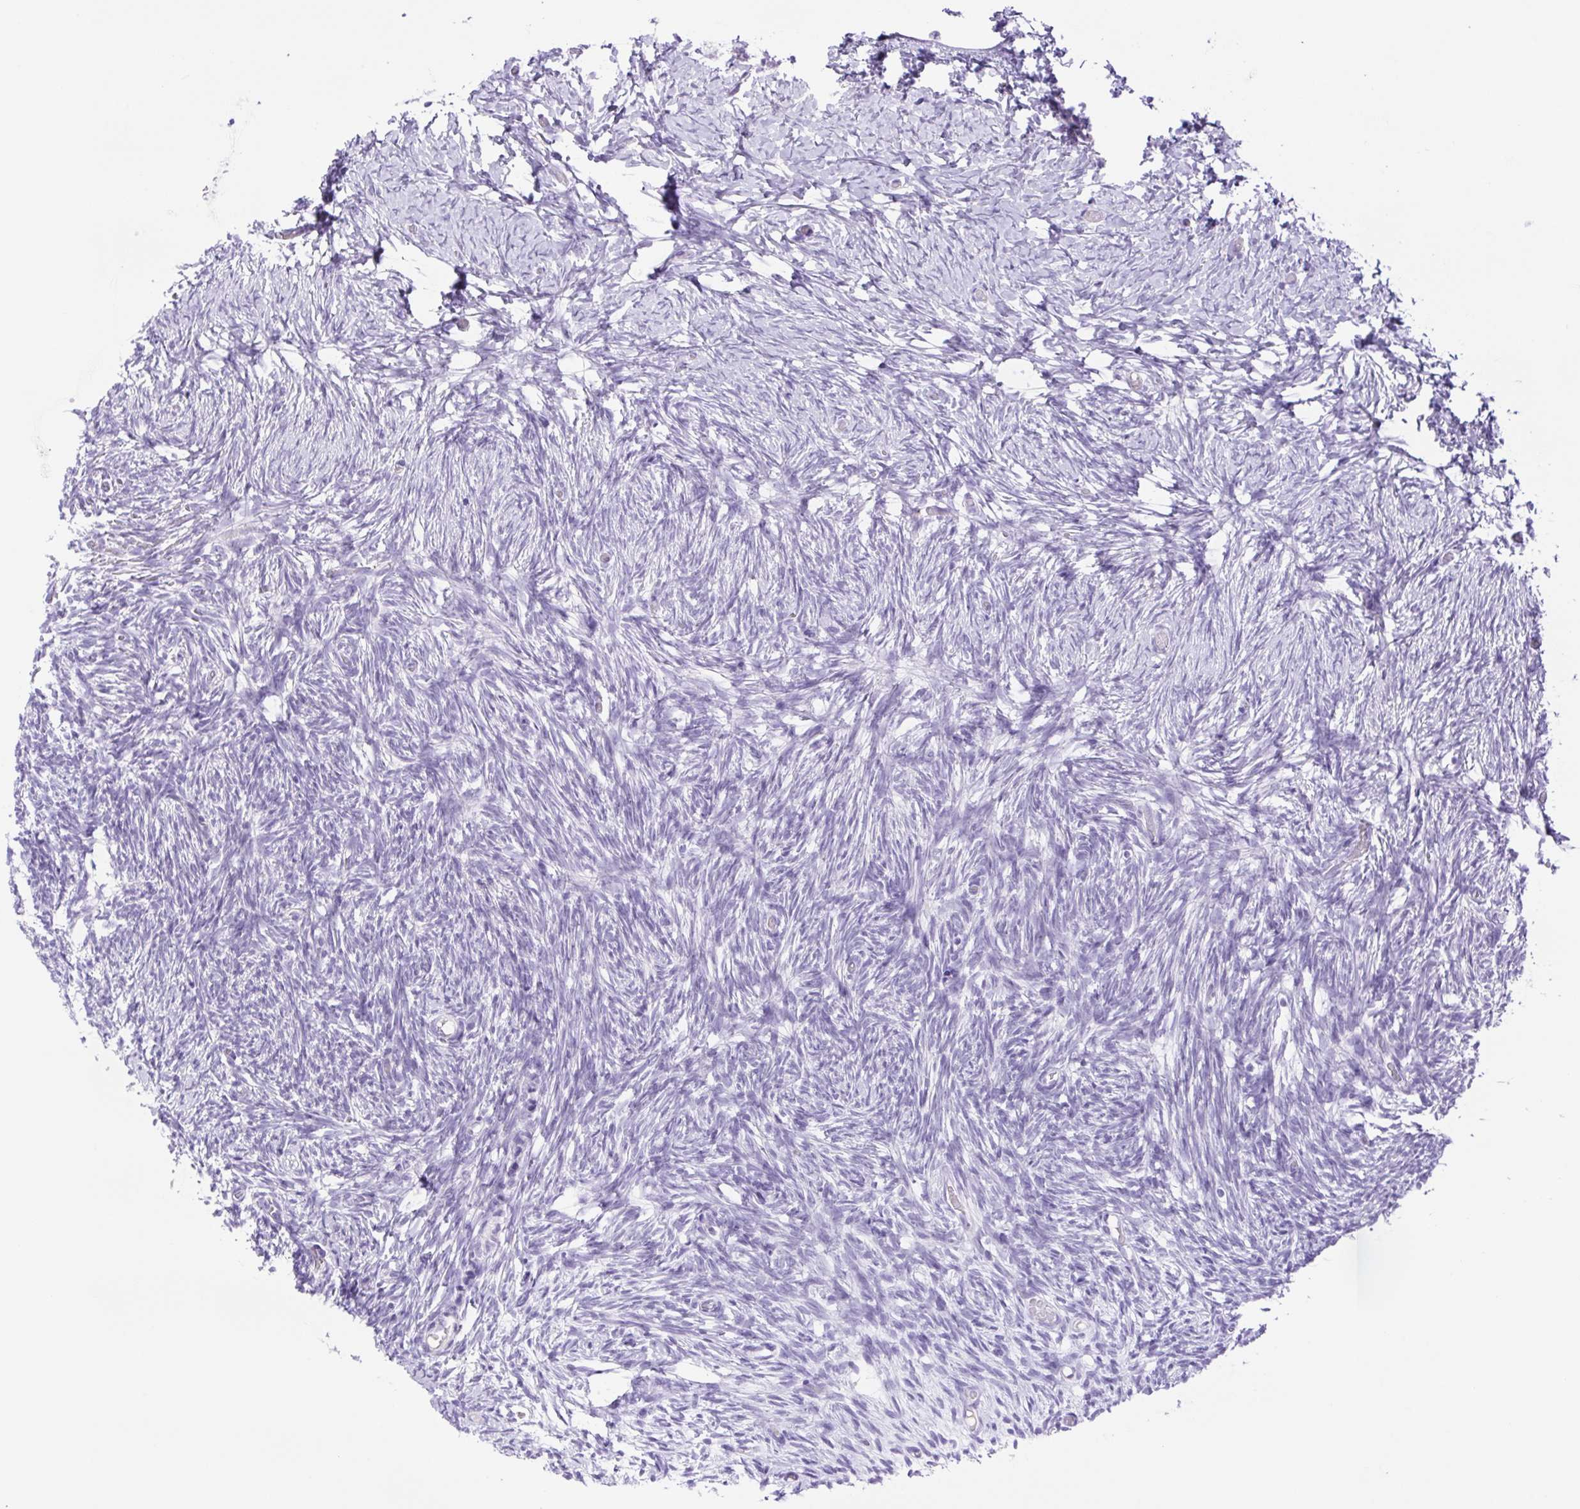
{"staining": {"intensity": "negative", "quantity": "none", "location": "none"}, "tissue": "ovary", "cell_type": "Follicle cells", "image_type": "normal", "snomed": [{"axis": "morphology", "description": "Normal tissue, NOS"}, {"axis": "topography", "description": "Ovary"}], "caption": "A high-resolution image shows immunohistochemistry (IHC) staining of benign ovary, which exhibits no significant expression in follicle cells. Nuclei are stained in blue.", "gene": "CDSN", "patient": {"sex": "female", "age": 39}}